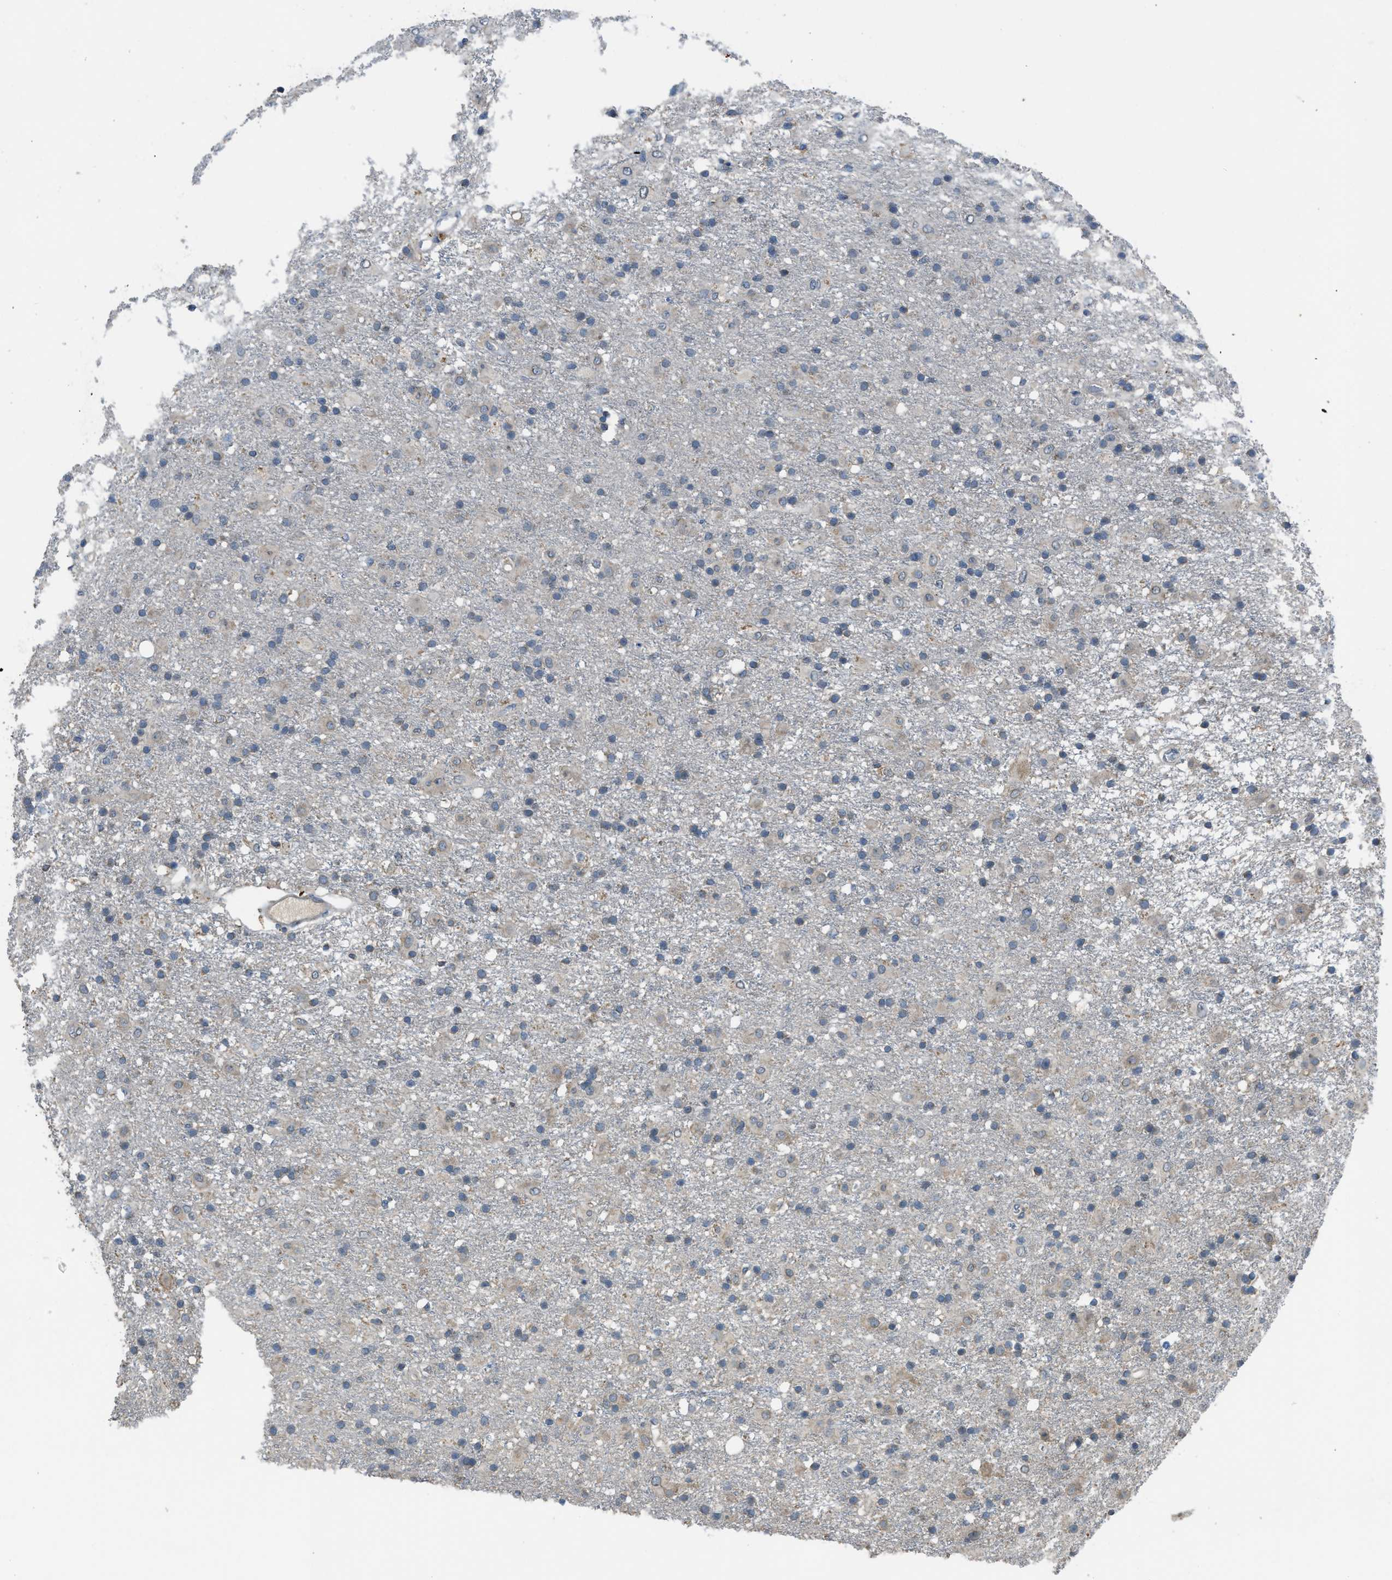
{"staining": {"intensity": "weak", "quantity": "<25%", "location": "cytoplasmic/membranous"}, "tissue": "glioma", "cell_type": "Tumor cells", "image_type": "cancer", "snomed": [{"axis": "morphology", "description": "Glioma, malignant, Low grade"}, {"axis": "topography", "description": "Brain"}], "caption": "IHC image of neoplastic tissue: low-grade glioma (malignant) stained with DAB (3,3'-diaminobenzidine) demonstrates no significant protein positivity in tumor cells.", "gene": "MIS18A", "patient": {"sex": "male", "age": 65}}